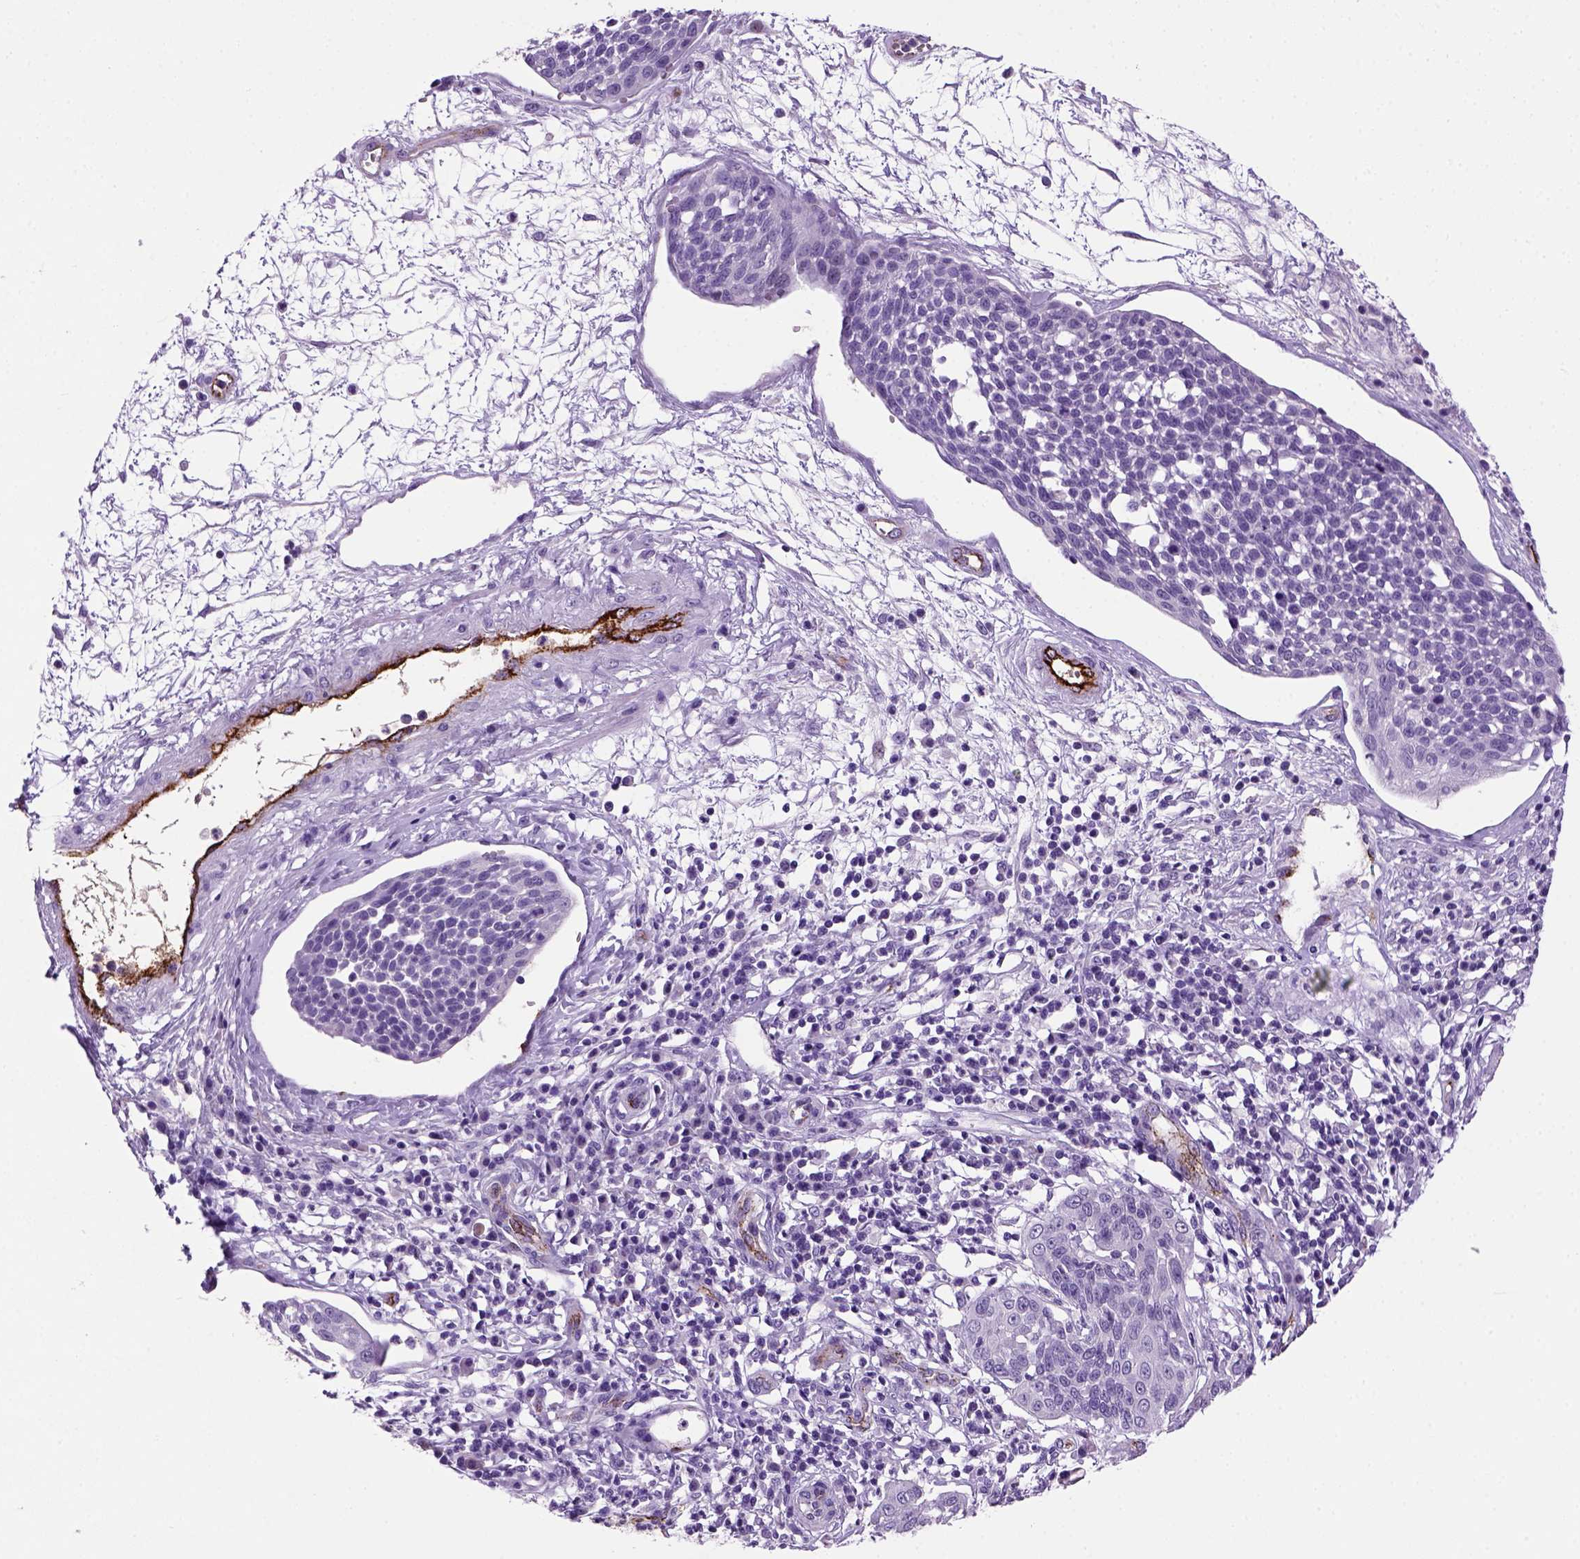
{"staining": {"intensity": "negative", "quantity": "none", "location": "none"}, "tissue": "cervical cancer", "cell_type": "Tumor cells", "image_type": "cancer", "snomed": [{"axis": "morphology", "description": "Squamous cell carcinoma, NOS"}, {"axis": "topography", "description": "Cervix"}], "caption": "Tumor cells are negative for brown protein staining in cervical squamous cell carcinoma. (Brightfield microscopy of DAB immunohistochemistry (IHC) at high magnification).", "gene": "VWF", "patient": {"sex": "female", "age": 34}}